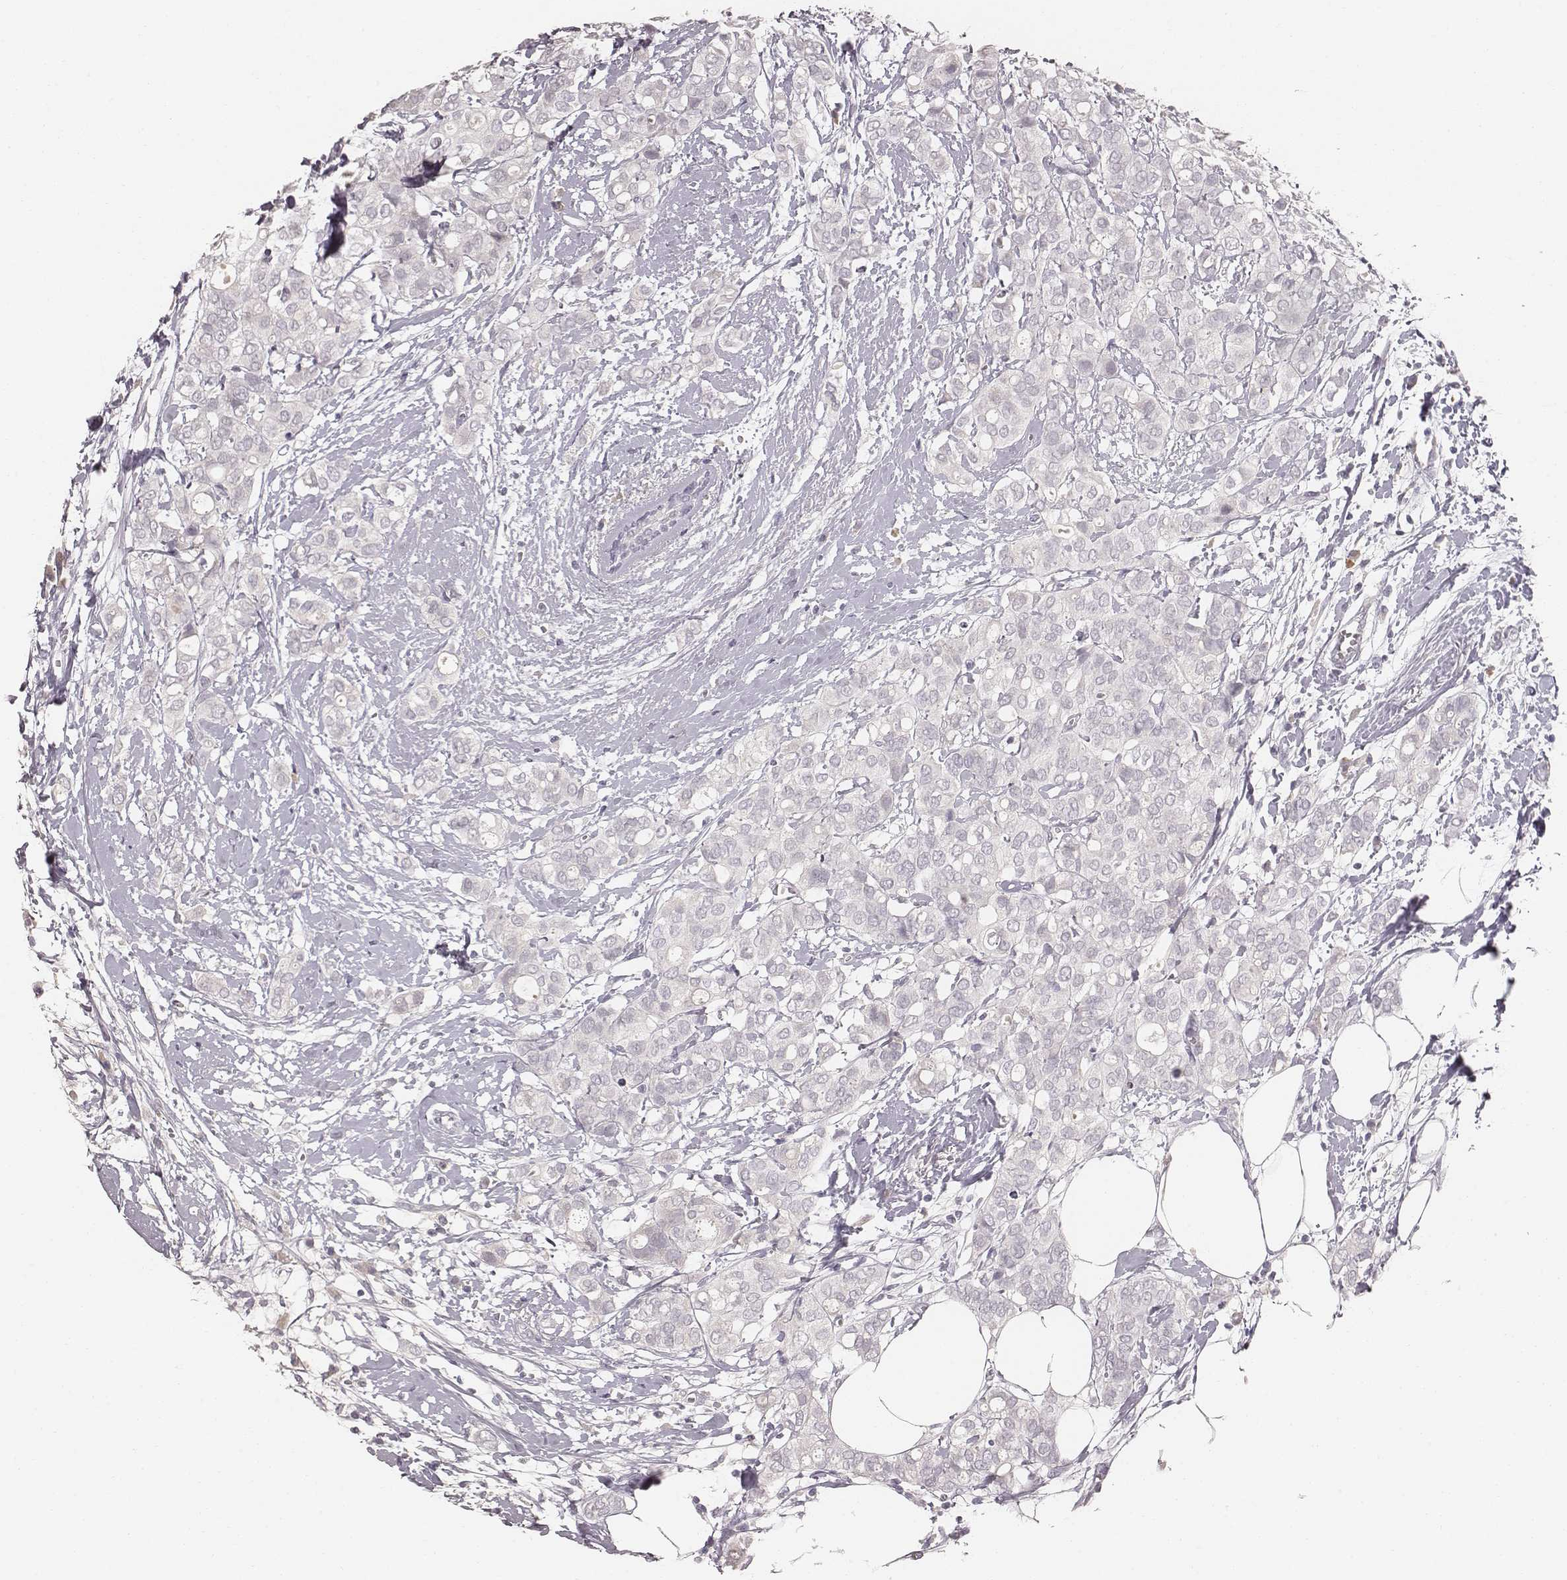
{"staining": {"intensity": "negative", "quantity": "none", "location": "none"}, "tissue": "breast cancer", "cell_type": "Tumor cells", "image_type": "cancer", "snomed": [{"axis": "morphology", "description": "Duct carcinoma"}, {"axis": "topography", "description": "Breast"}], "caption": "Breast cancer stained for a protein using IHC reveals no expression tumor cells.", "gene": "LY6K", "patient": {"sex": "female", "age": 40}}